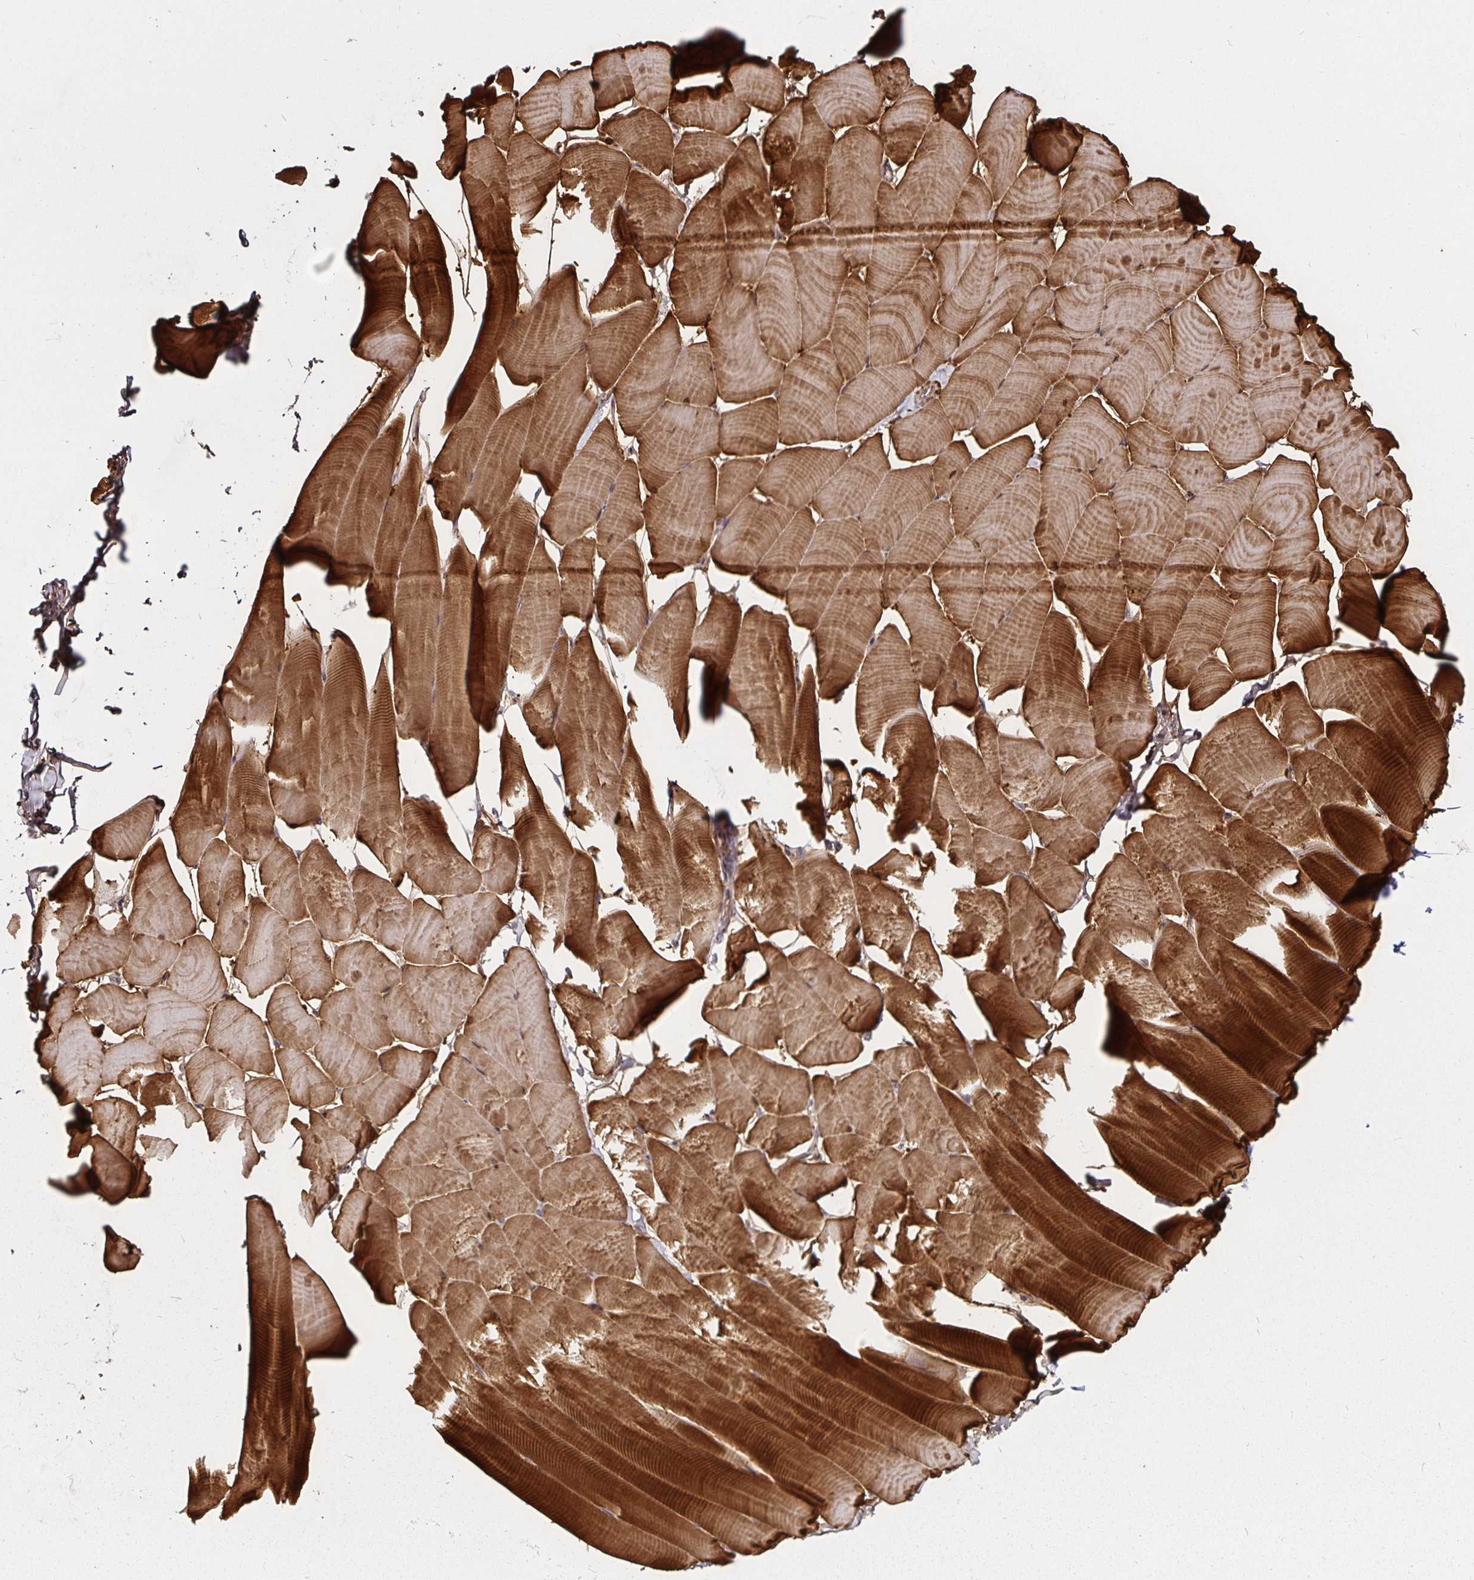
{"staining": {"intensity": "moderate", "quantity": ">75%", "location": "cytoplasmic/membranous,nuclear"}, "tissue": "skeletal muscle", "cell_type": "Myocytes", "image_type": "normal", "snomed": [{"axis": "morphology", "description": "Normal tissue, NOS"}, {"axis": "topography", "description": "Skeletal muscle"}], "caption": "Moderate cytoplasmic/membranous,nuclear protein positivity is seen in about >75% of myocytes in skeletal muscle. The staining is performed using DAB (3,3'-diaminobenzidine) brown chromogen to label protein expression. The nuclei are counter-stained blue using hematoxylin.", "gene": "PGAM2", "patient": {"sex": "male", "age": 25}}